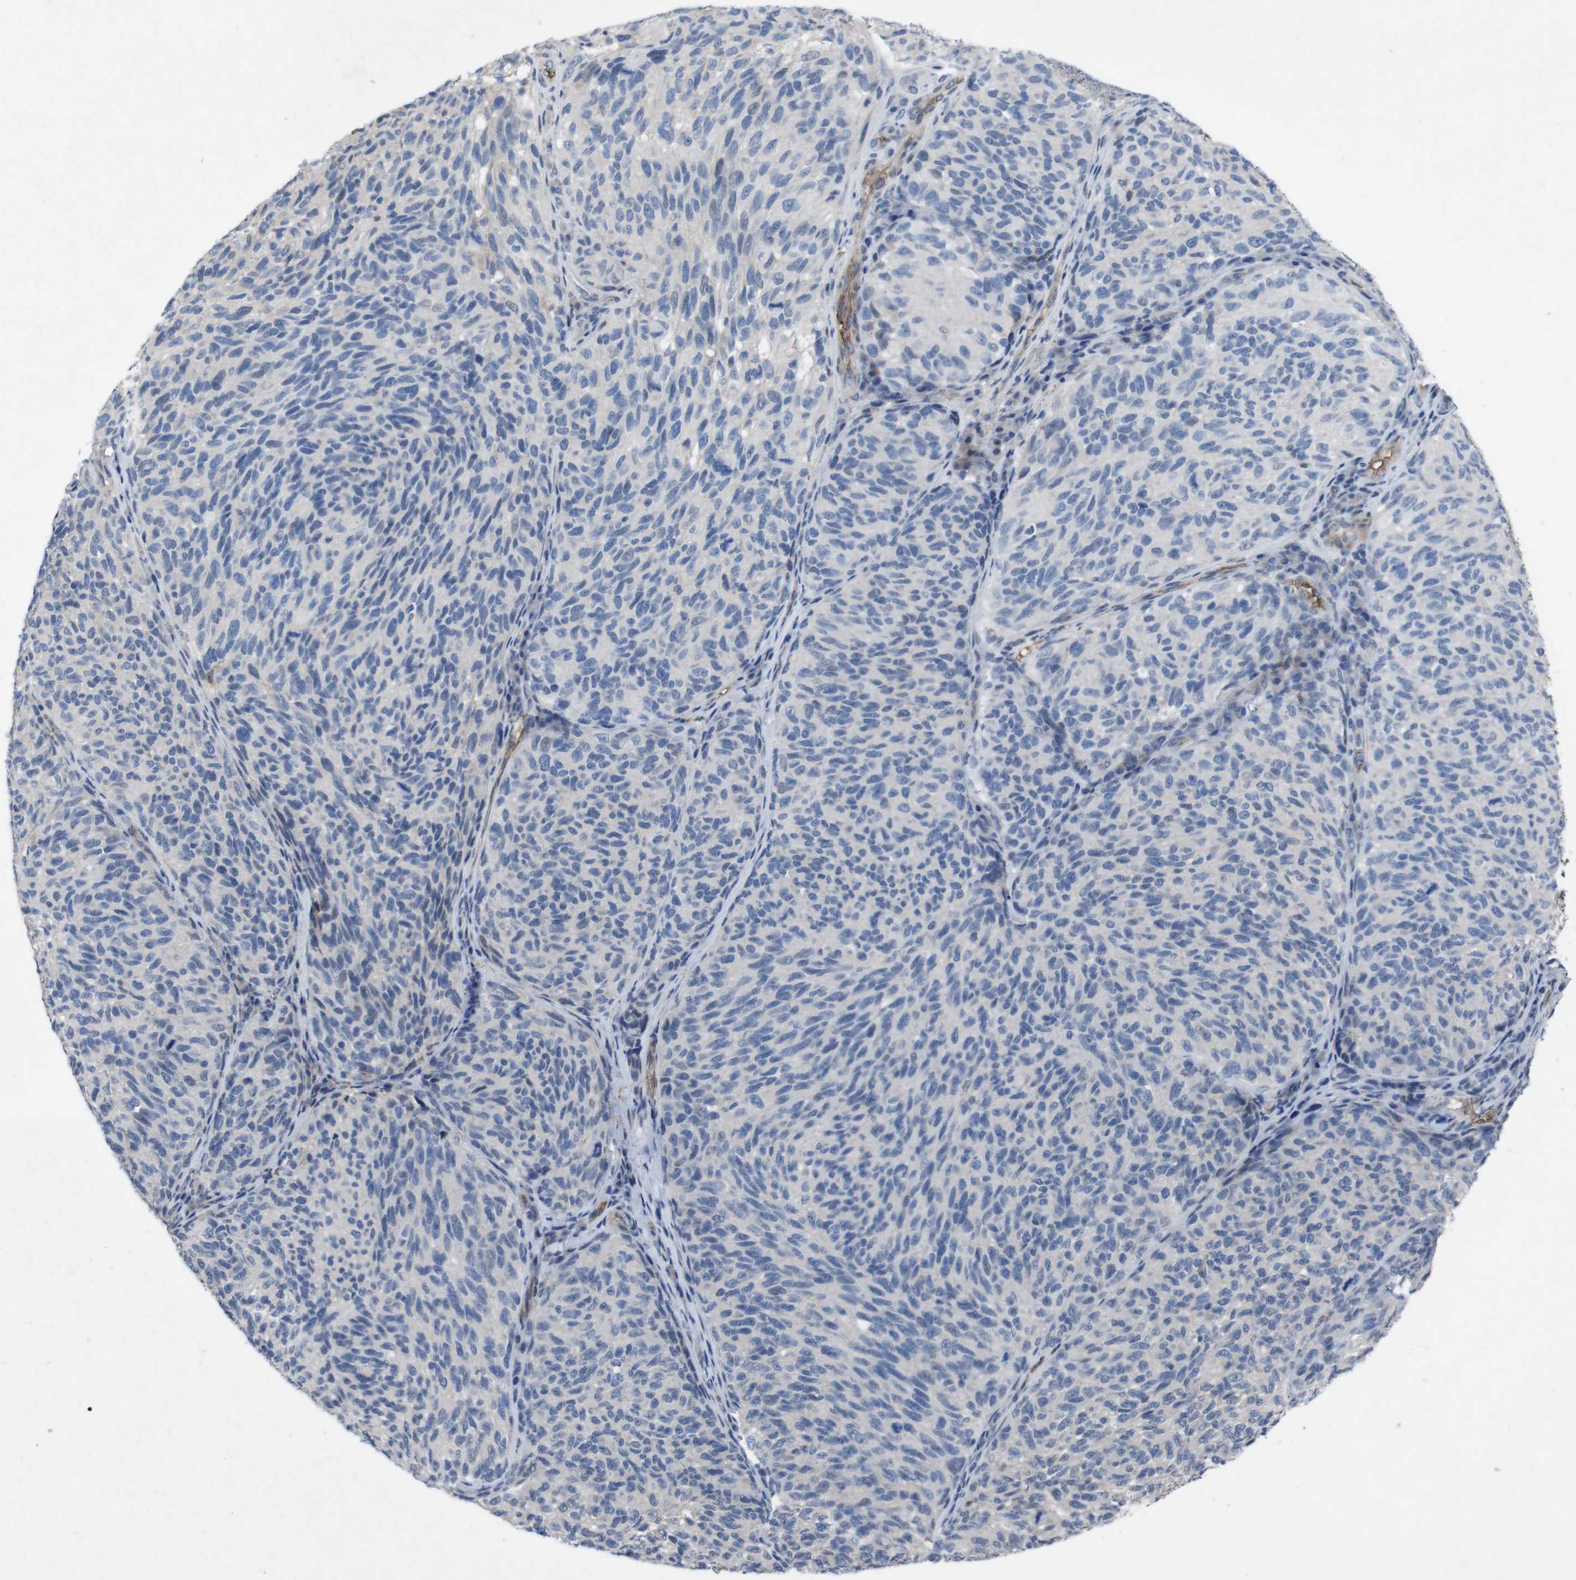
{"staining": {"intensity": "negative", "quantity": "none", "location": "none"}, "tissue": "melanoma", "cell_type": "Tumor cells", "image_type": "cancer", "snomed": [{"axis": "morphology", "description": "Malignant melanoma, NOS"}, {"axis": "topography", "description": "Skin"}], "caption": "An IHC photomicrograph of melanoma is shown. There is no staining in tumor cells of melanoma.", "gene": "SPTB", "patient": {"sex": "female", "age": 73}}